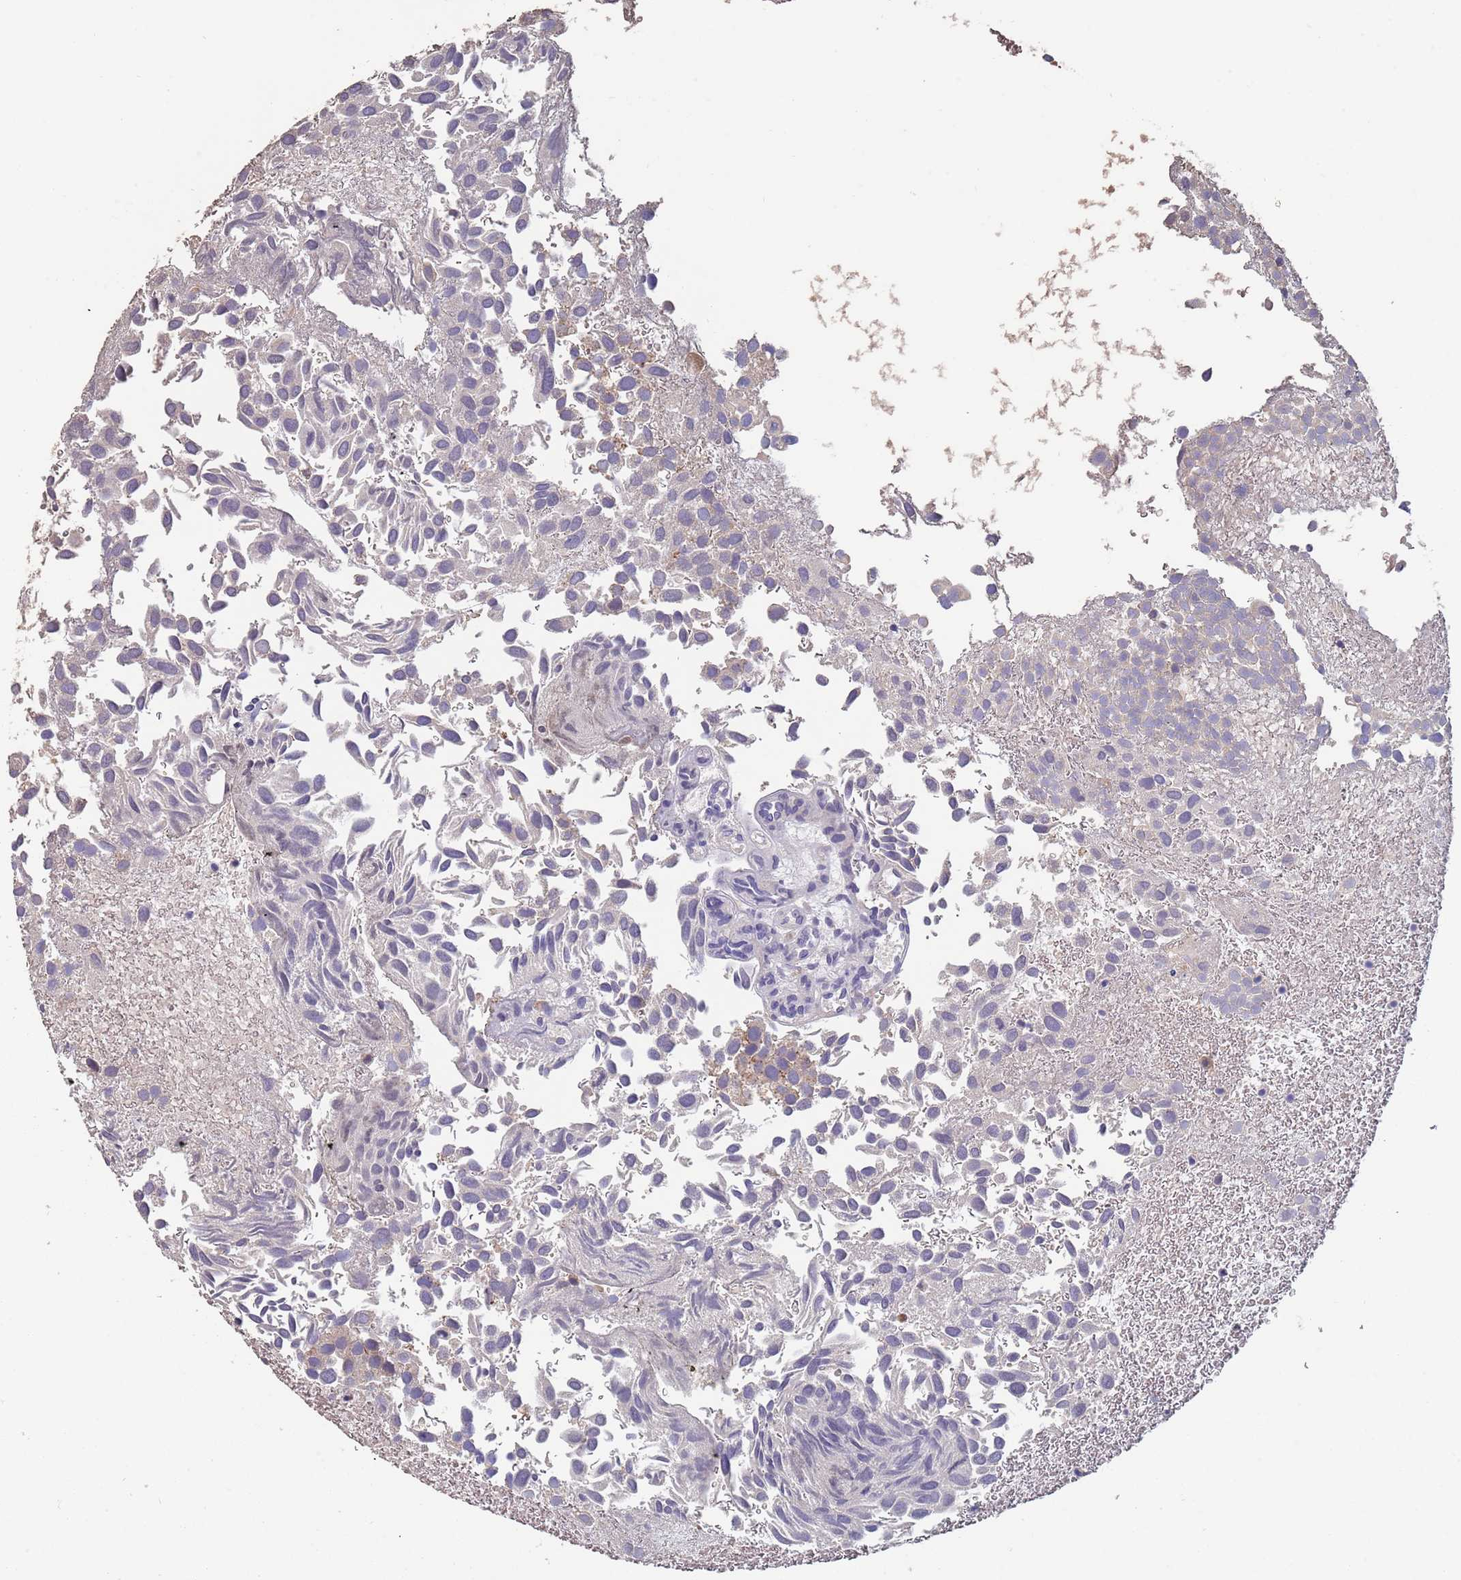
{"staining": {"intensity": "negative", "quantity": "none", "location": "none"}, "tissue": "urothelial cancer", "cell_type": "Tumor cells", "image_type": "cancer", "snomed": [{"axis": "morphology", "description": "Urothelial carcinoma, Low grade"}, {"axis": "topography", "description": "Urinary bladder"}], "caption": "Tumor cells are negative for protein expression in human urothelial cancer. The staining was performed using DAB (3,3'-diaminobenzidine) to visualize the protein expression in brown, while the nuclei were stained in blue with hematoxylin (Magnification: 20x).", "gene": "MALRD1", "patient": {"sex": "male", "age": 88}}